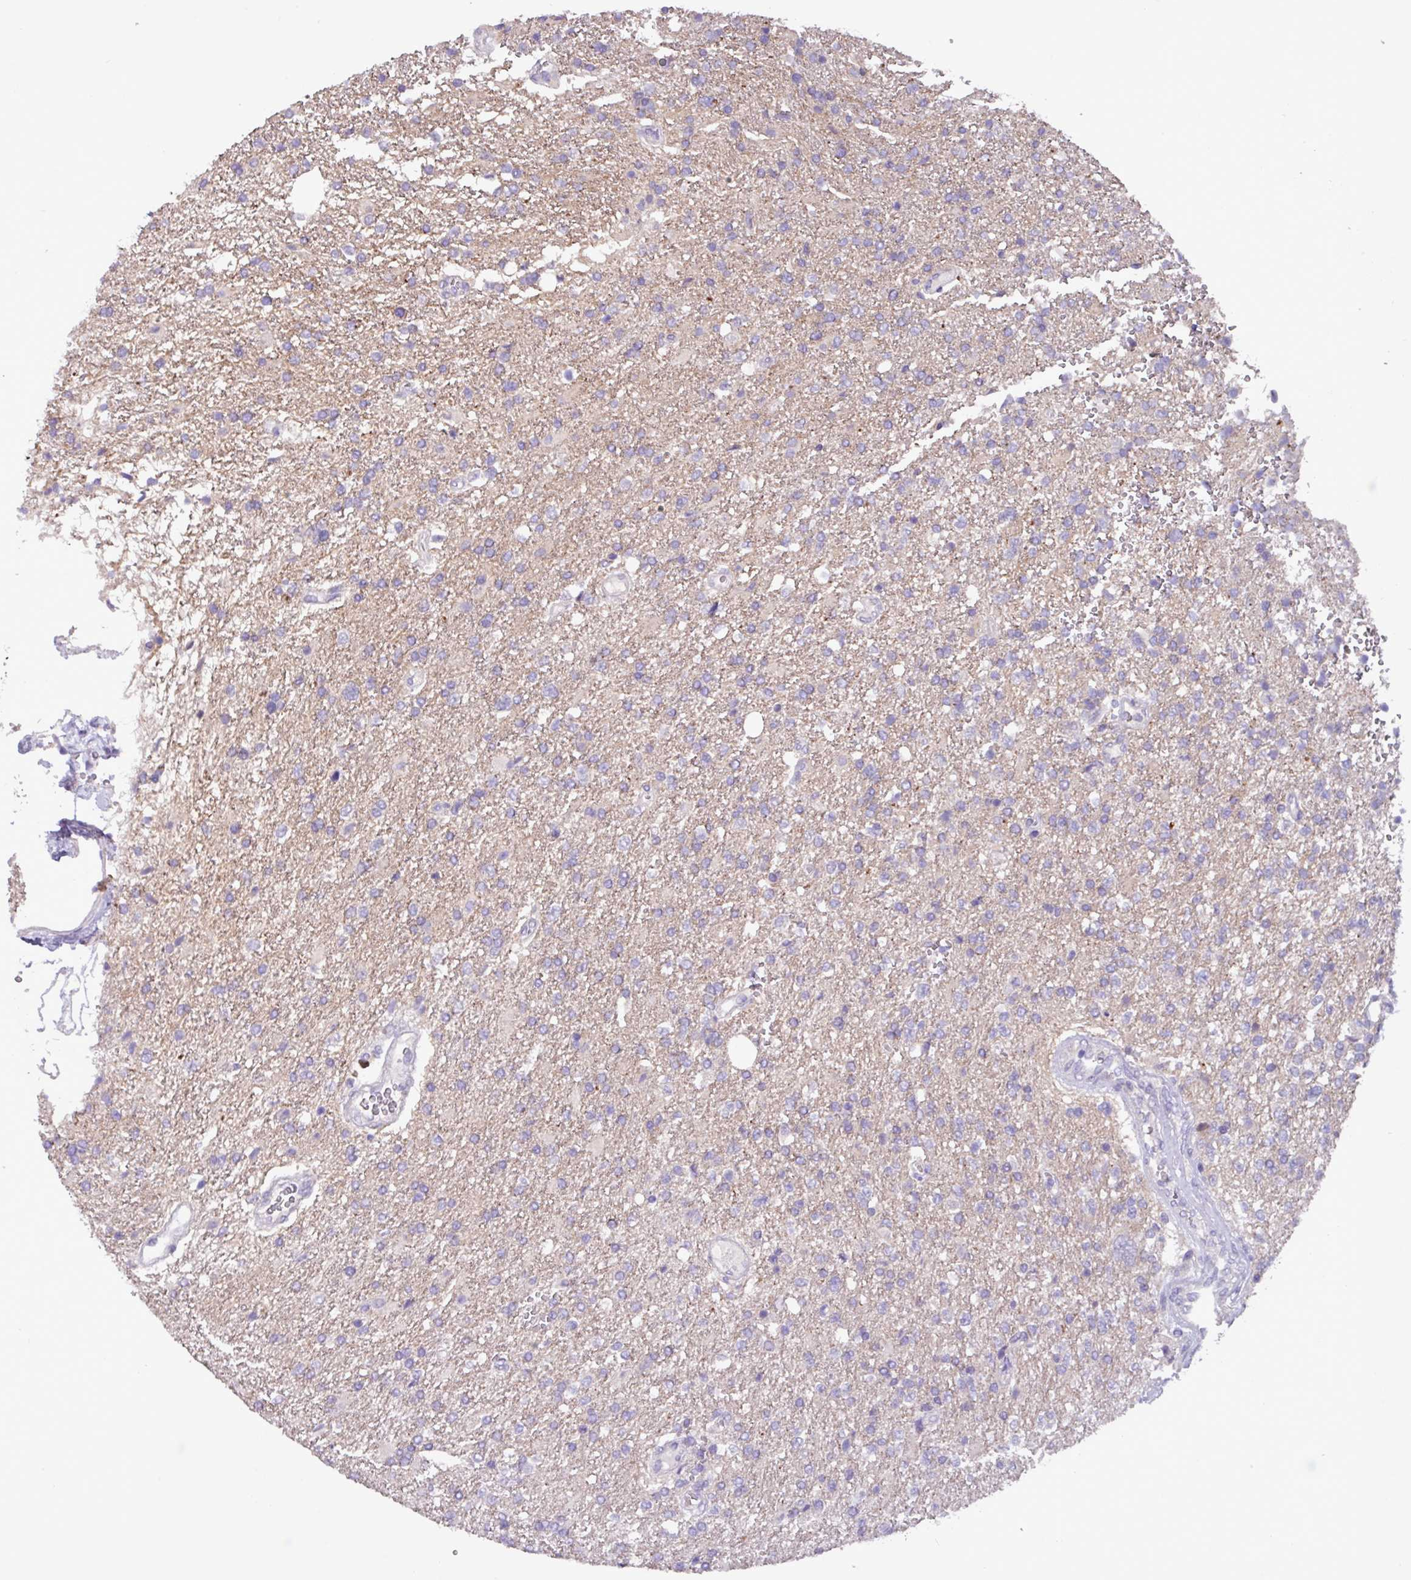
{"staining": {"intensity": "negative", "quantity": "none", "location": "none"}, "tissue": "glioma", "cell_type": "Tumor cells", "image_type": "cancer", "snomed": [{"axis": "morphology", "description": "Glioma, malignant, High grade"}, {"axis": "topography", "description": "Brain"}], "caption": "Histopathology image shows no significant protein staining in tumor cells of glioma. (Immunohistochemistry (ihc), brightfield microscopy, high magnification).", "gene": "PAX8", "patient": {"sex": "male", "age": 56}}